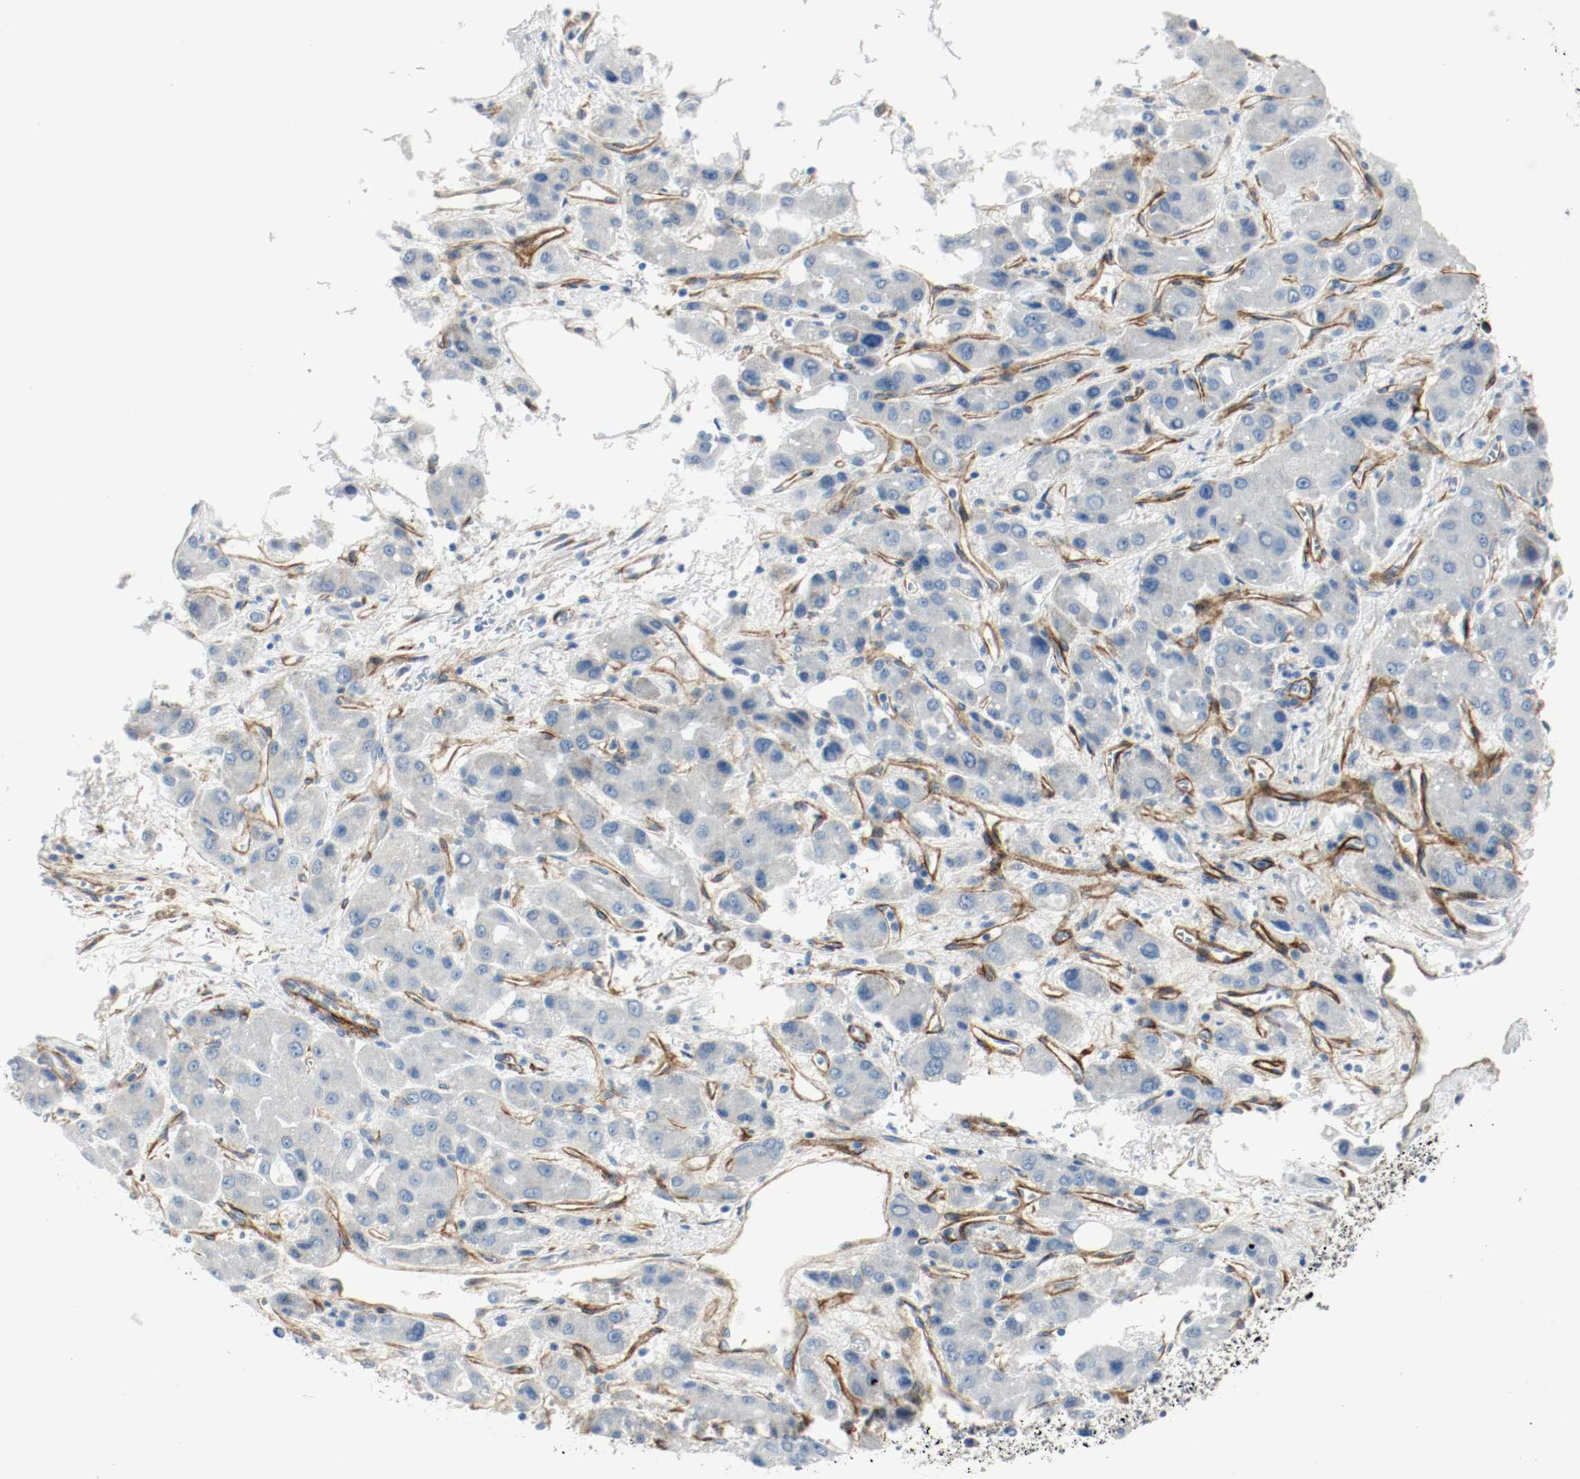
{"staining": {"intensity": "negative", "quantity": "none", "location": "none"}, "tissue": "liver cancer", "cell_type": "Tumor cells", "image_type": "cancer", "snomed": [{"axis": "morphology", "description": "Carcinoma, Hepatocellular, NOS"}, {"axis": "topography", "description": "Liver"}], "caption": "DAB (3,3'-diaminobenzidine) immunohistochemical staining of human liver cancer reveals no significant expression in tumor cells.", "gene": "LAMB1", "patient": {"sex": "male", "age": 55}}